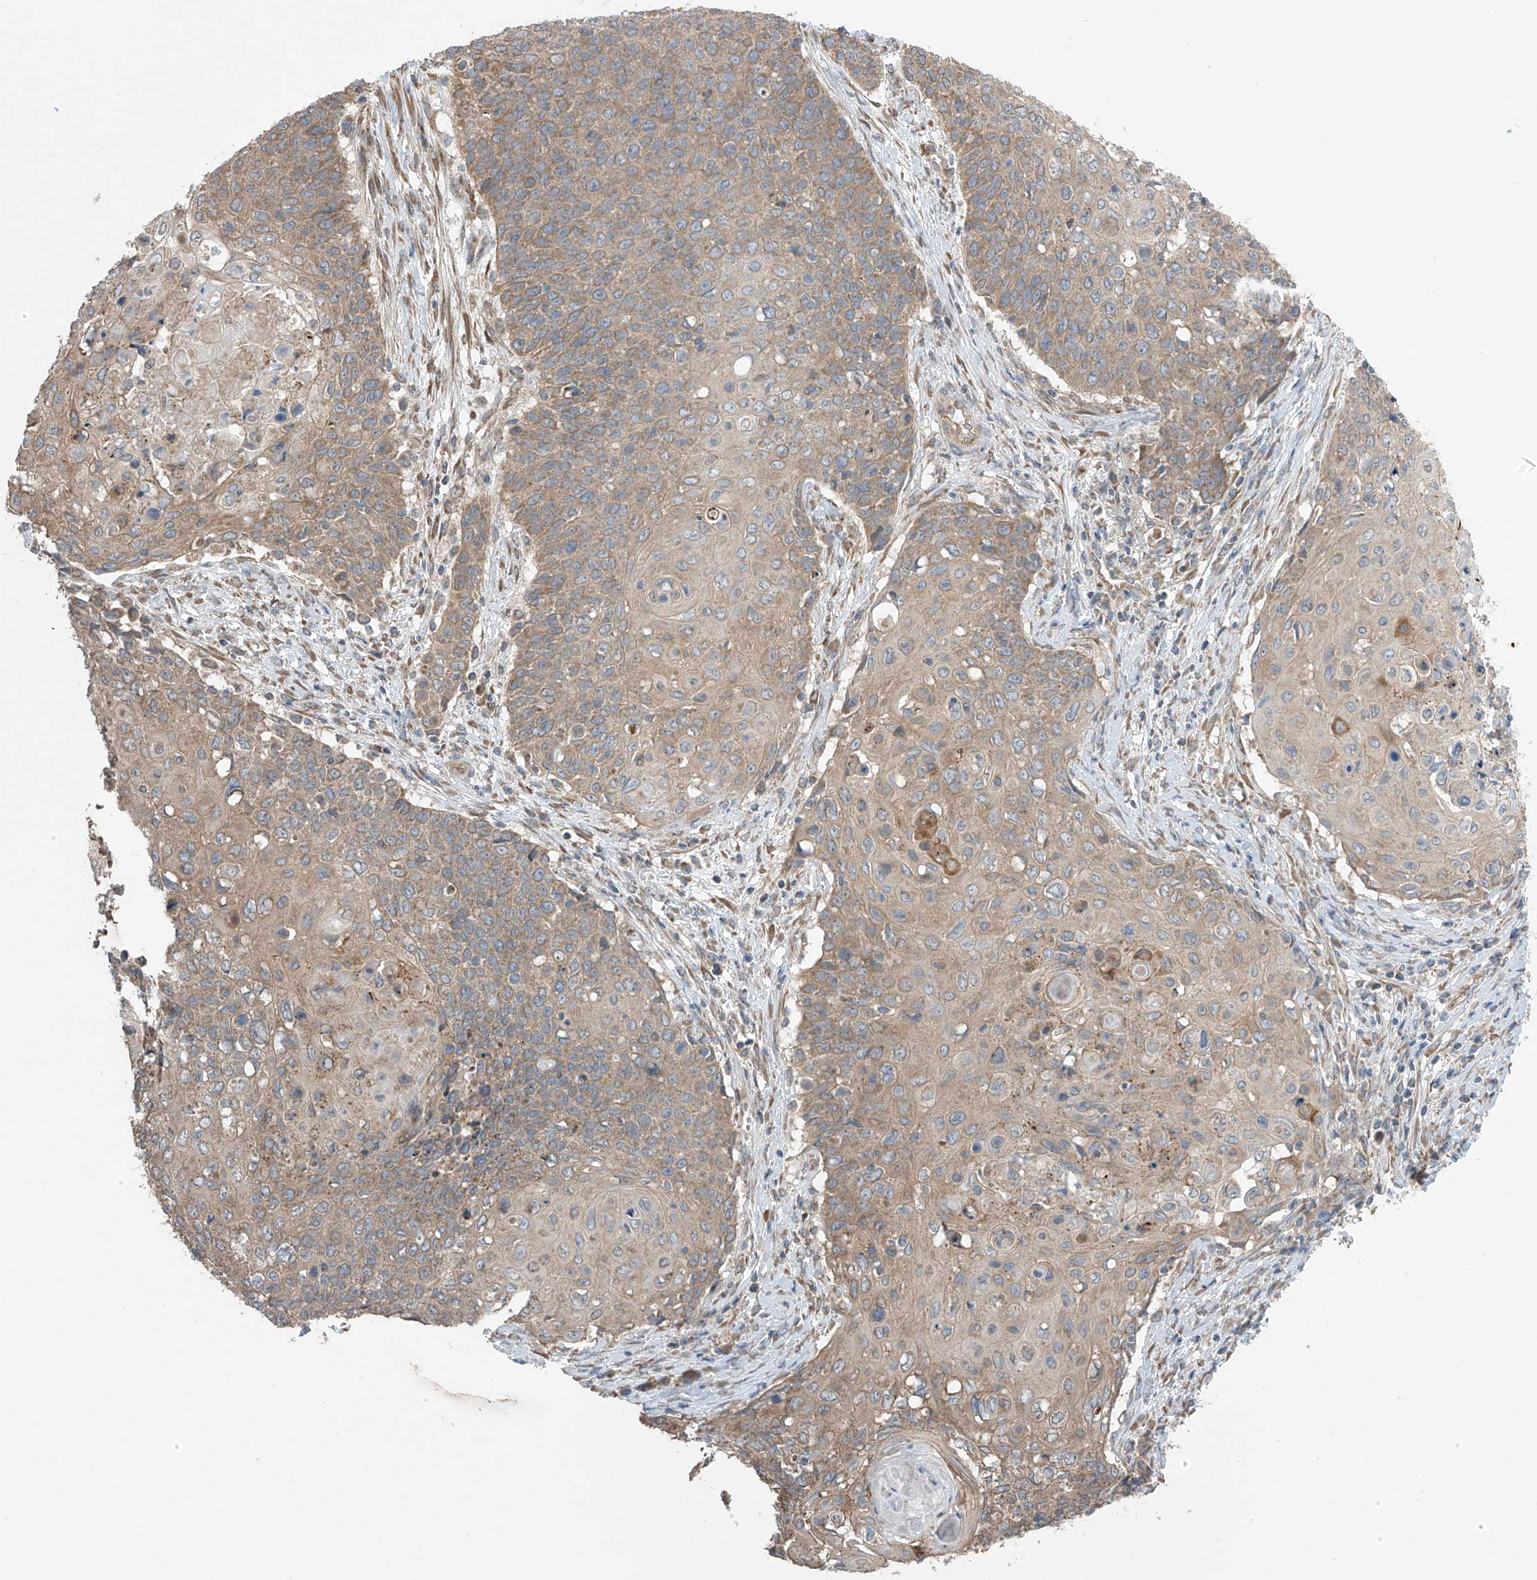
{"staining": {"intensity": "moderate", "quantity": ">75%", "location": "cytoplasmic/membranous"}, "tissue": "cervical cancer", "cell_type": "Tumor cells", "image_type": "cancer", "snomed": [{"axis": "morphology", "description": "Squamous cell carcinoma, NOS"}, {"axis": "topography", "description": "Cervix"}], "caption": "Approximately >75% of tumor cells in human cervical squamous cell carcinoma reveal moderate cytoplasmic/membranous protein positivity as visualized by brown immunohistochemical staining.", "gene": "PNPT1", "patient": {"sex": "female", "age": 39}}